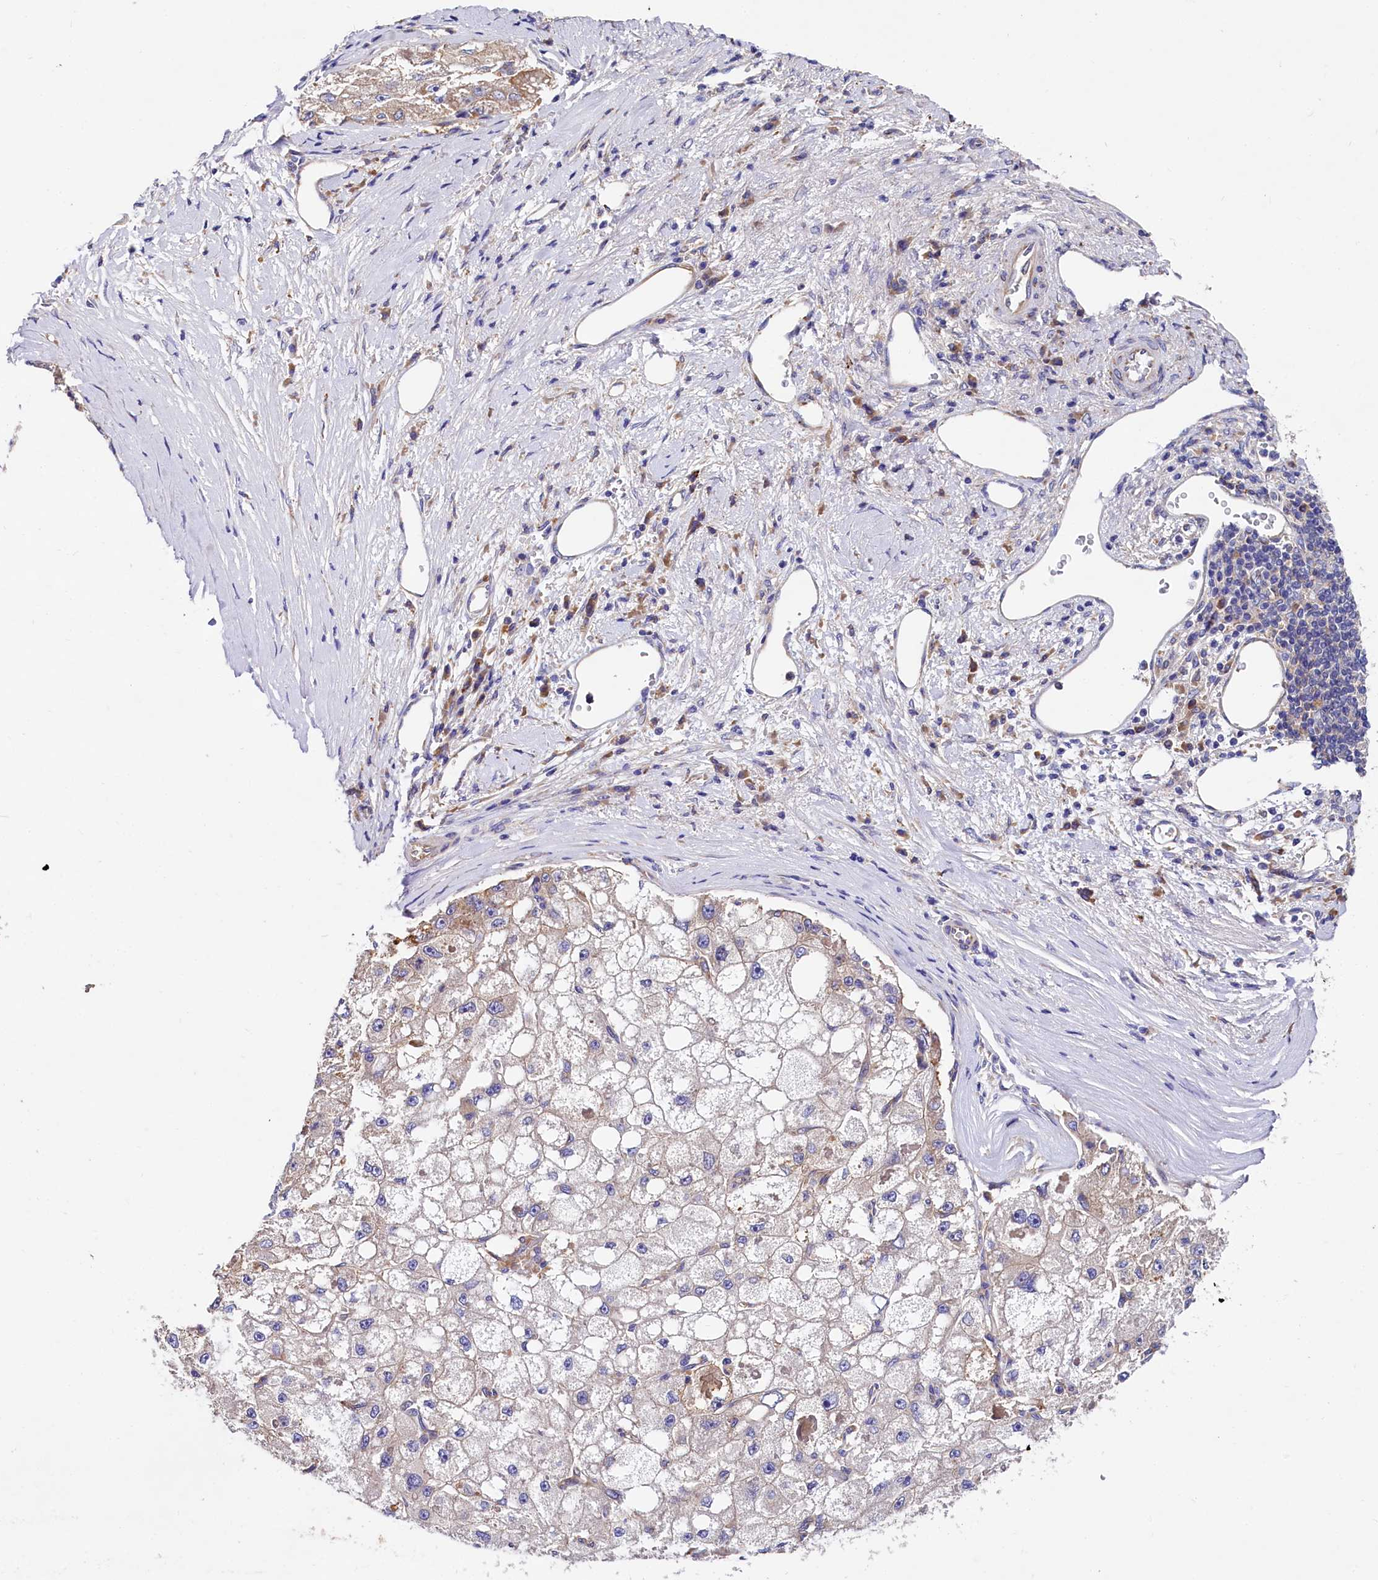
{"staining": {"intensity": "weak", "quantity": "<25%", "location": "cytoplasmic/membranous"}, "tissue": "liver cancer", "cell_type": "Tumor cells", "image_type": "cancer", "snomed": [{"axis": "morphology", "description": "Carcinoma, Hepatocellular, NOS"}, {"axis": "topography", "description": "Liver"}], "caption": "There is no significant staining in tumor cells of liver cancer (hepatocellular carcinoma).", "gene": "QARS1", "patient": {"sex": "male", "age": 80}}